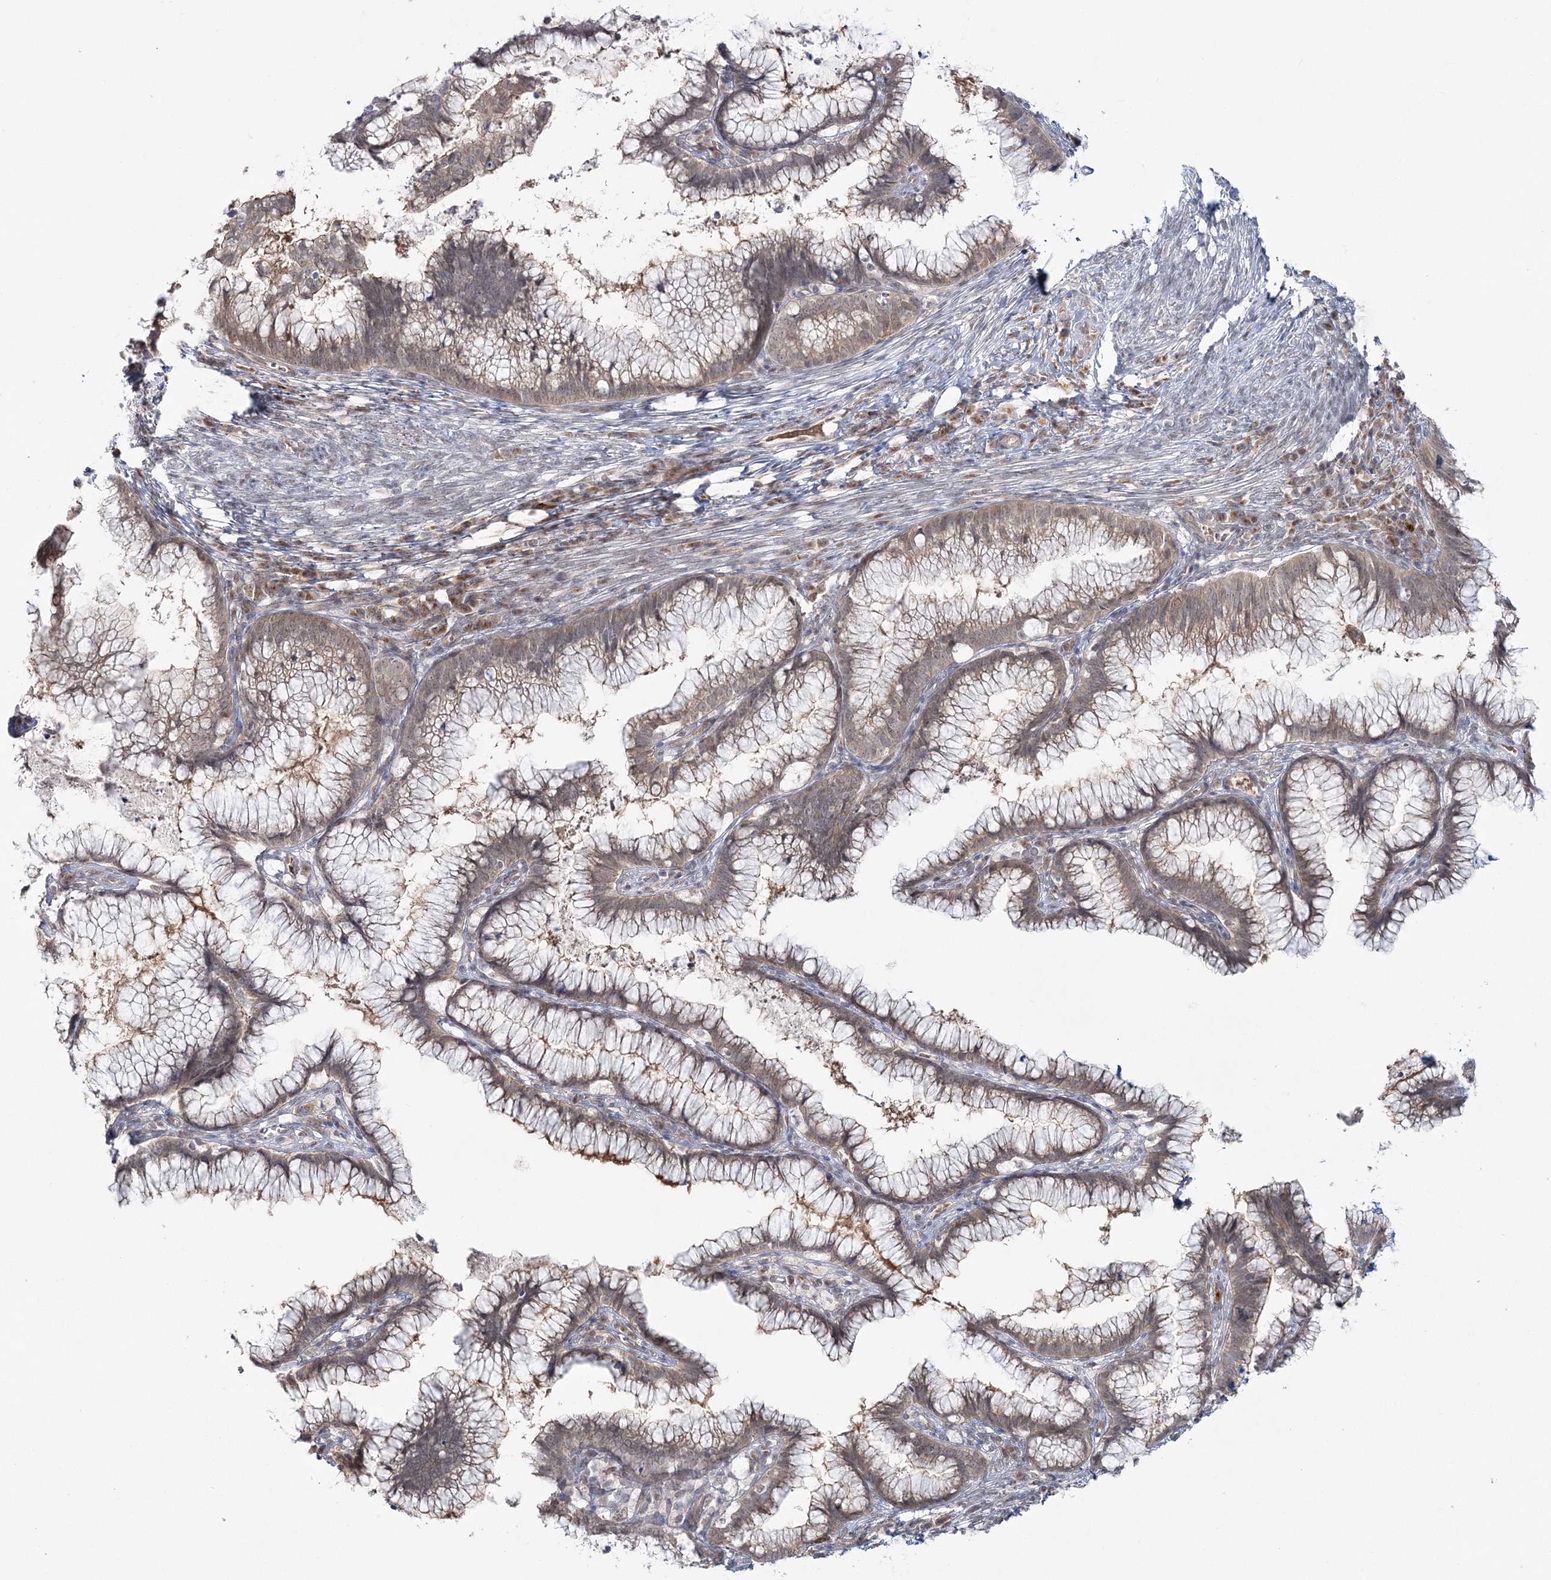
{"staining": {"intensity": "weak", "quantity": ">75%", "location": "cytoplasmic/membranous,nuclear"}, "tissue": "cervical cancer", "cell_type": "Tumor cells", "image_type": "cancer", "snomed": [{"axis": "morphology", "description": "Adenocarcinoma, NOS"}, {"axis": "topography", "description": "Cervix"}], "caption": "High-power microscopy captured an immunohistochemistry (IHC) photomicrograph of cervical cancer (adenocarcinoma), revealing weak cytoplasmic/membranous and nuclear expression in about >75% of tumor cells.", "gene": "ZFAND6", "patient": {"sex": "female", "age": 36}}